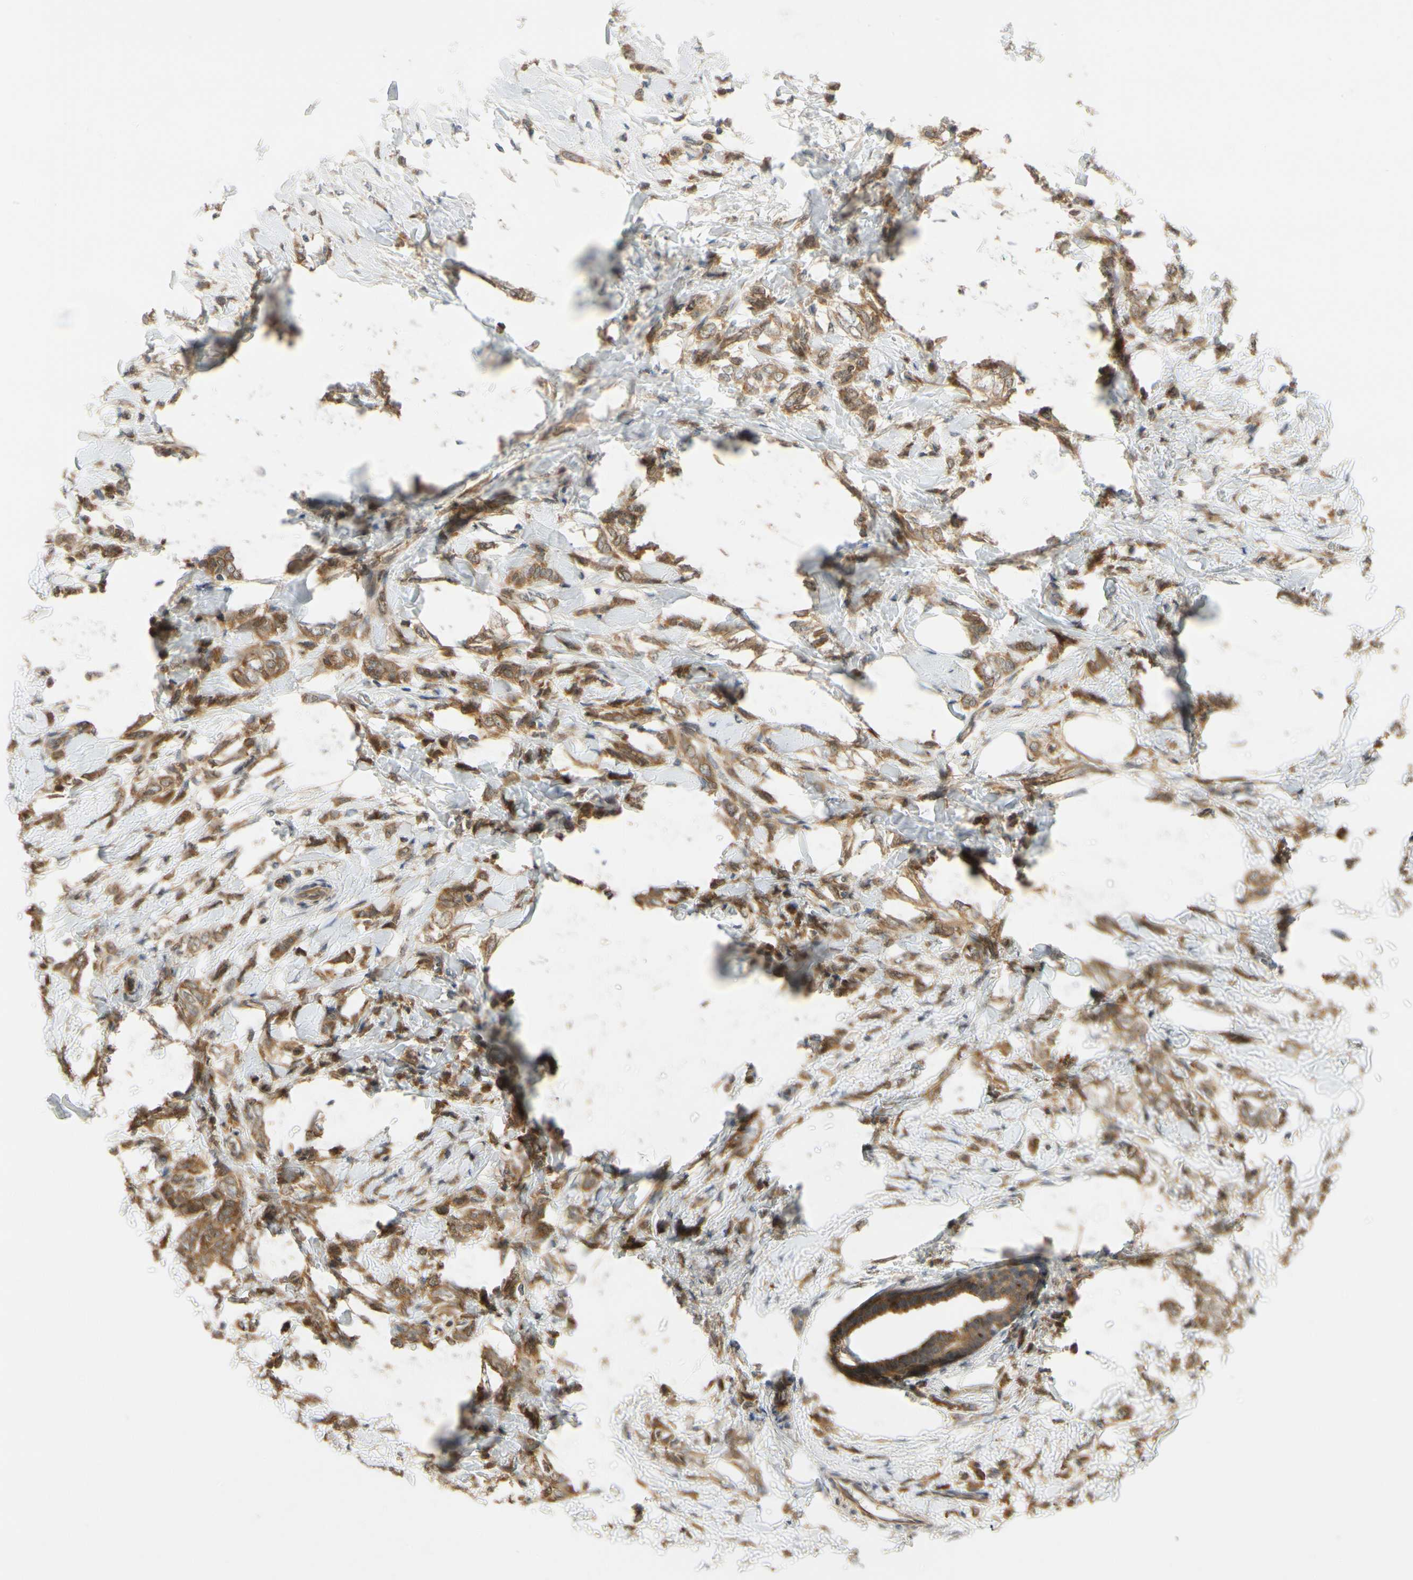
{"staining": {"intensity": "moderate", "quantity": ">75%", "location": "cytoplasmic/membranous"}, "tissue": "breast cancer", "cell_type": "Tumor cells", "image_type": "cancer", "snomed": [{"axis": "morphology", "description": "Lobular carcinoma, in situ"}, {"axis": "morphology", "description": "Lobular carcinoma"}, {"axis": "topography", "description": "Breast"}], "caption": "Immunohistochemical staining of human breast cancer displays moderate cytoplasmic/membranous protein expression in about >75% of tumor cells. (IHC, brightfield microscopy, high magnification).", "gene": "TDRP", "patient": {"sex": "female", "age": 41}}